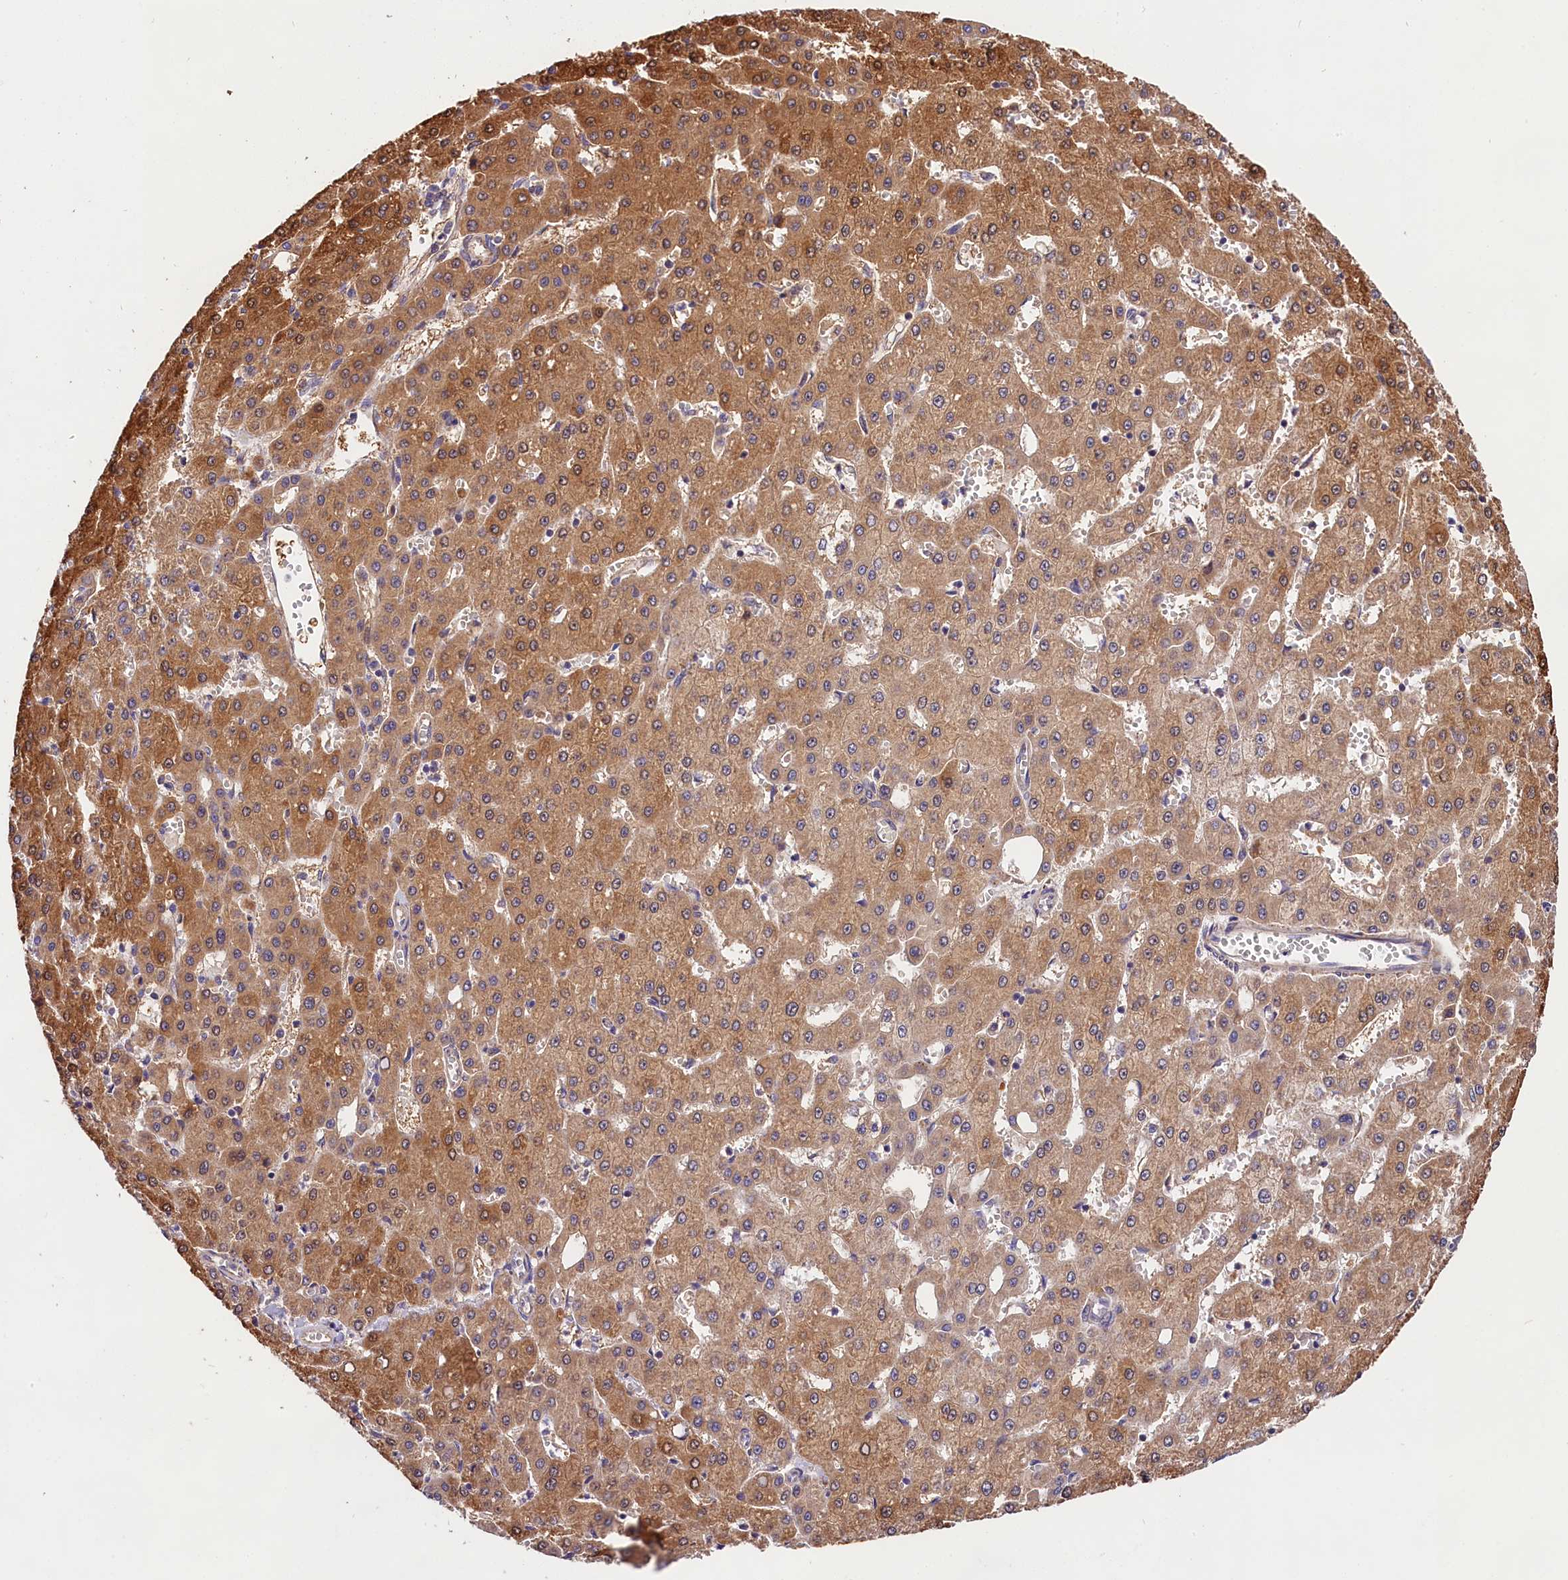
{"staining": {"intensity": "moderate", "quantity": ">75%", "location": "cytoplasmic/membranous"}, "tissue": "liver cancer", "cell_type": "Tumor cells", "image_type": "cancer", "snomed": [{"axis": "morphology", "description": "Carcinoma, Hepatocellular, NOS"}, {"axis": "topography", "description": "Liver"}], "caption": "IHC micrograph of liver cancer (hepatocellular carcinoma) stained for a protein (brown), which reveals medium levels of moderate cytoplasmic/membranous expression in about >75% of tumor cells.", "gene": "SPG11", "patient": {"sex": "male", "age": 47}}